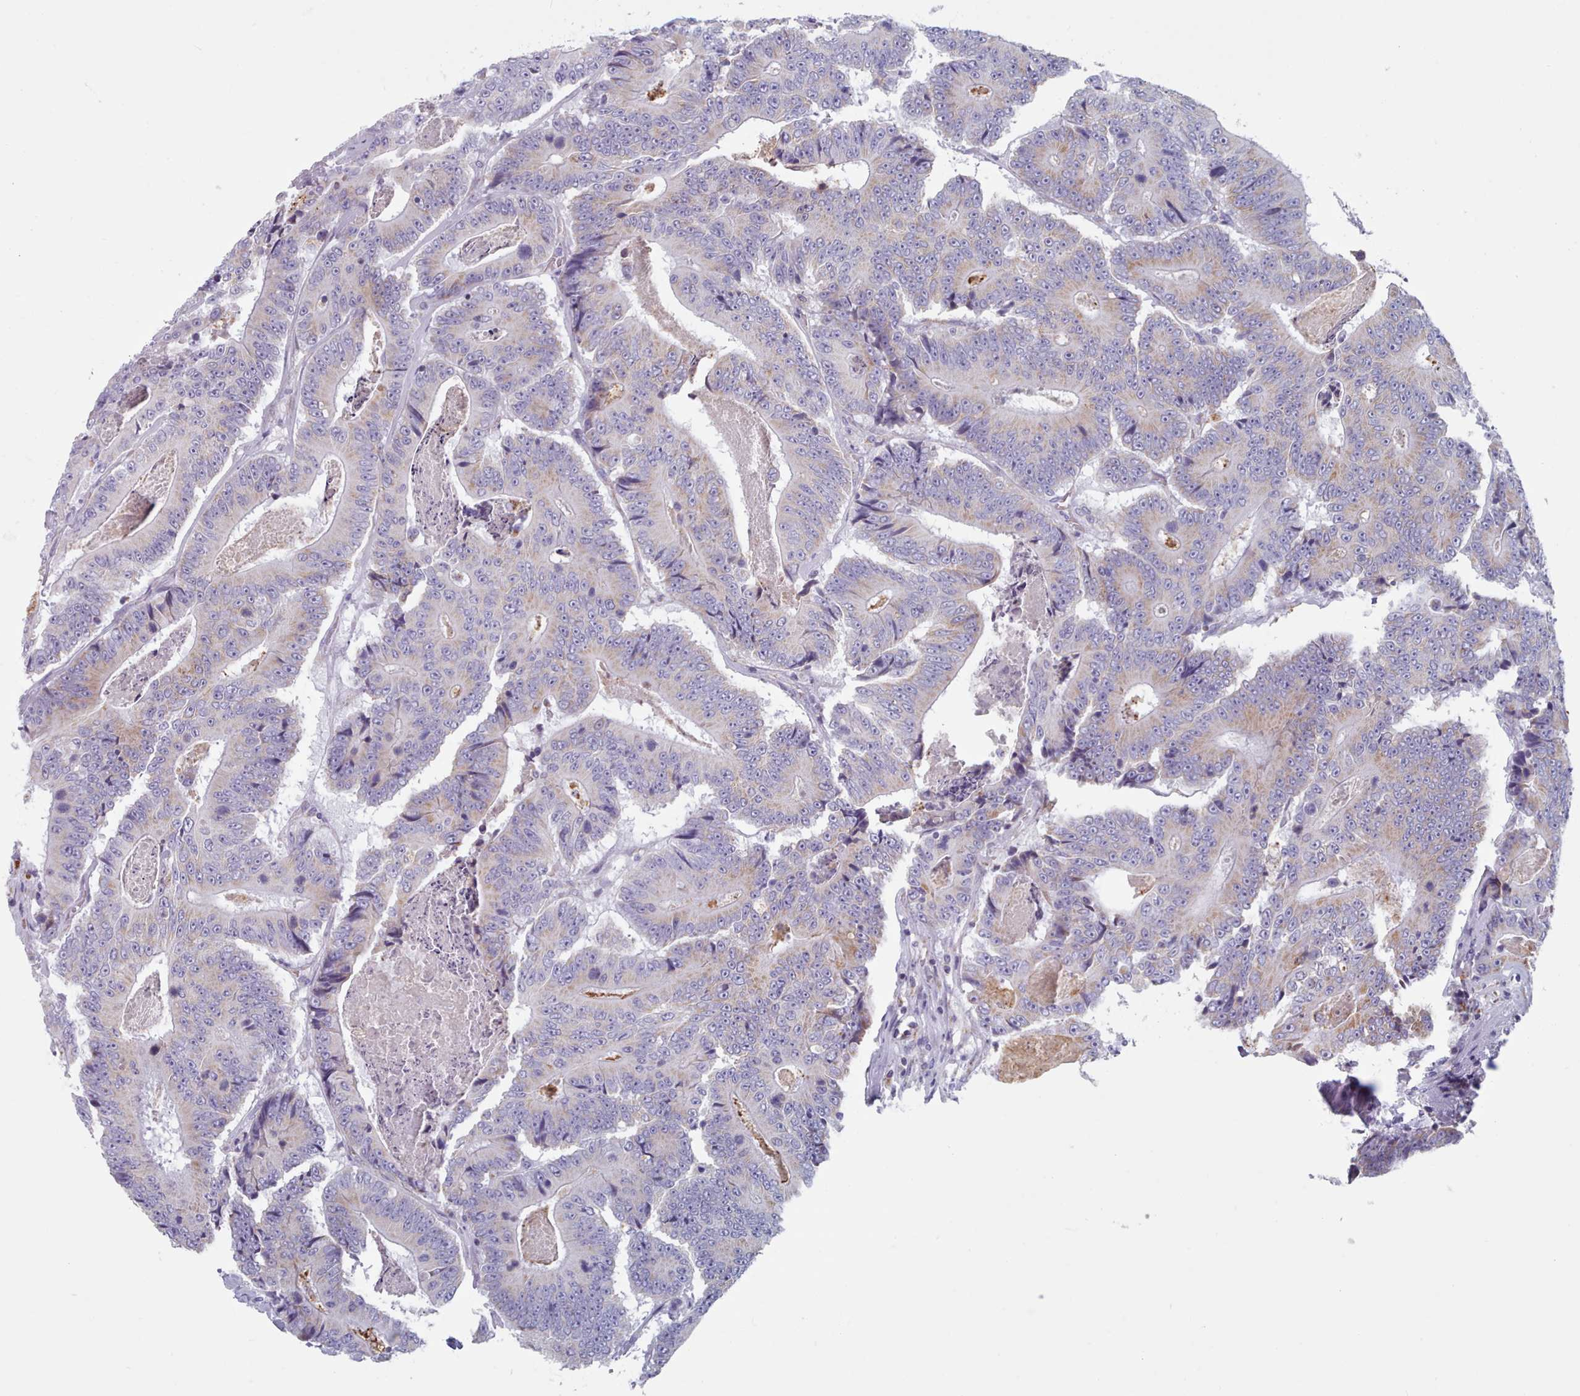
{"staining": {"intensity": "weak", "quantity": "<25%", "location": "cytoplasmic/membranous"}, "tissue": "colorectal cancer", "cell_type": "Tumor cells", "image_type": "cancer", "snomed": [{"axis": "morphology", "description": "Adenocarcinoma, NOS"}, {"axis": "topography", "description": "Colon"}], "caption": "High magnification brightfield microscopy of colorectal adenocarcinoma stained with DAB (3,3'-diaminobenzidine) (brown) and counterstained with hematoxylin (blue): tumor cells show no significant positivity.", "gene": "FAM170B", "patient": {"sex": "male", "age": 83}}